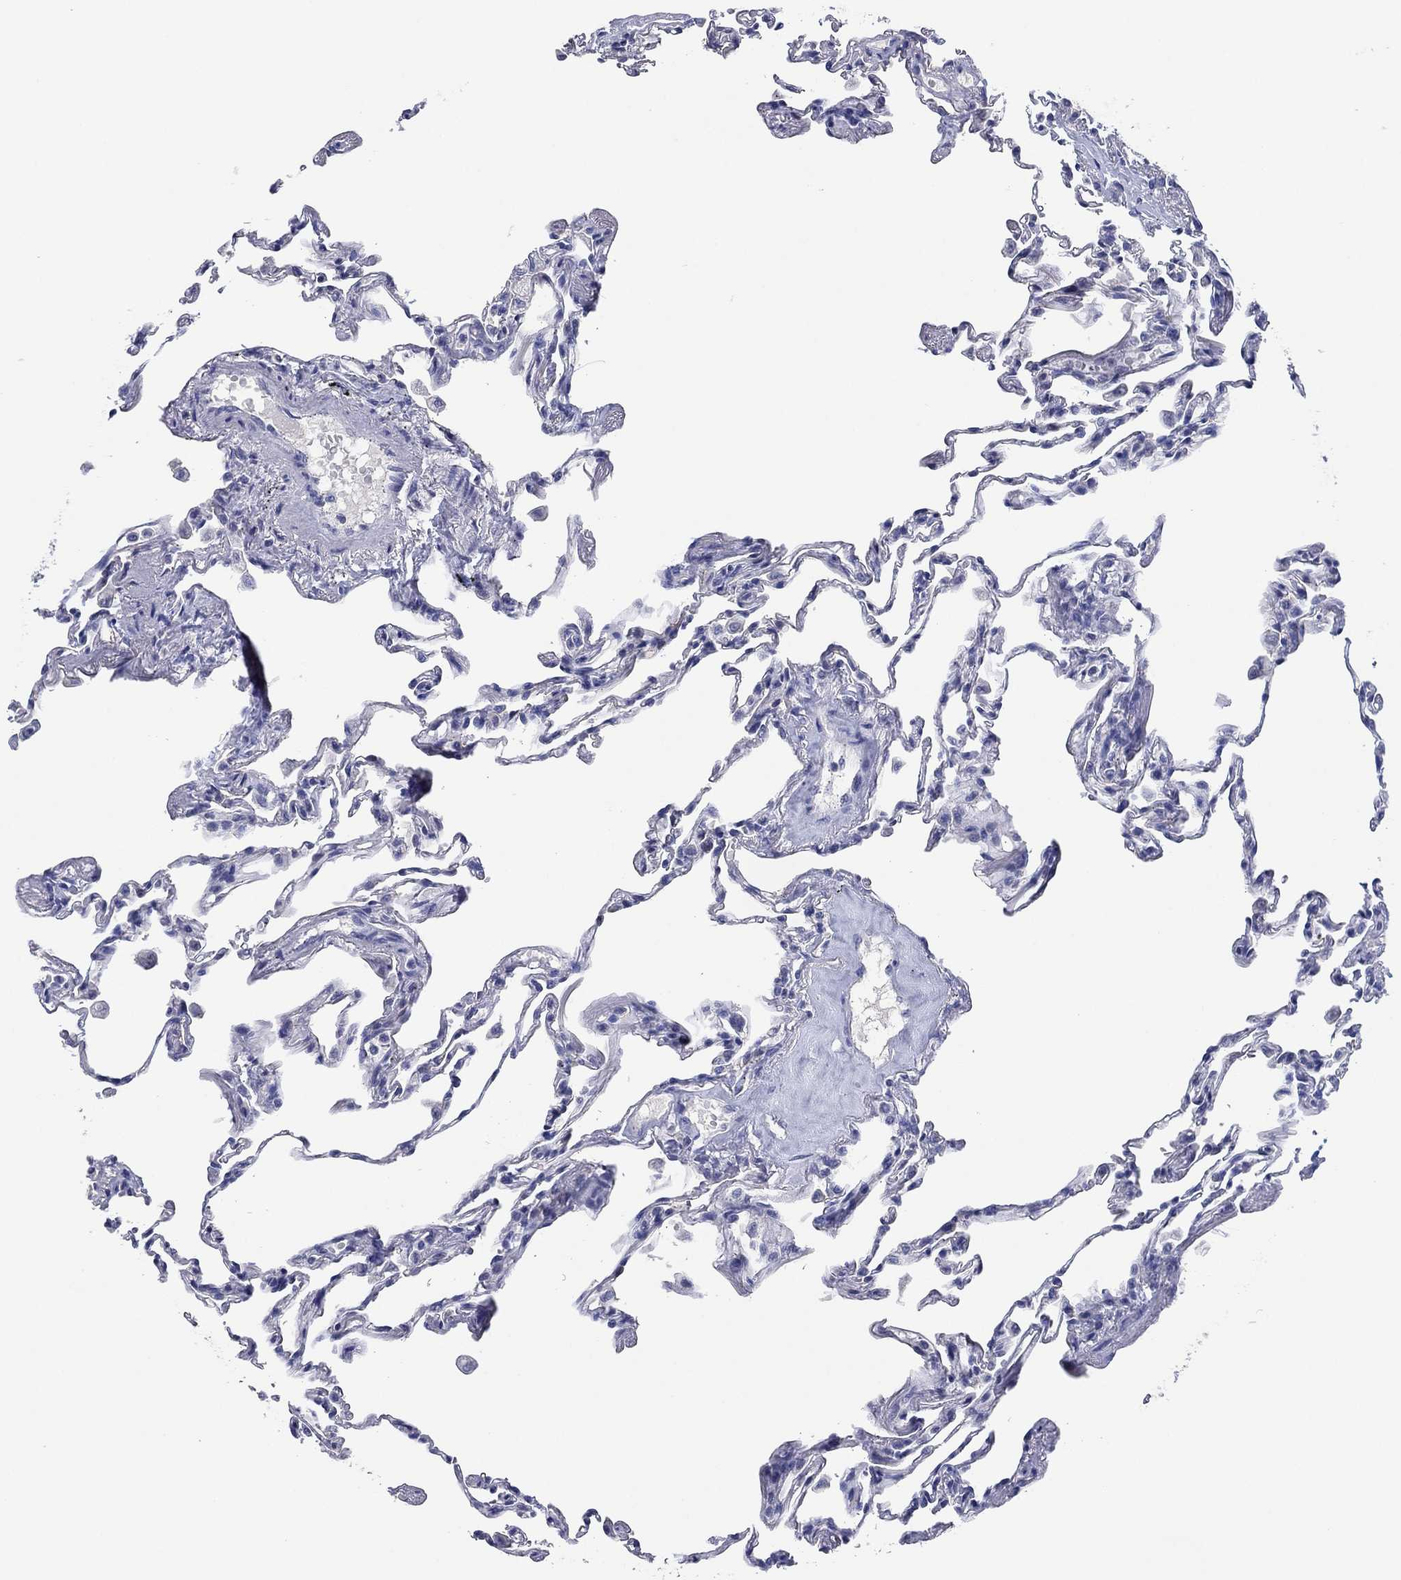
{"staining": {"intensity": "negative", "quantity": "none", "location": "none"}, "tissue": "lung", "cell_type": "Alveolar cells", "image_type": "normal", "snomed": [{"axis": "morphology", "description": "Normal tissue, NOS"}, {"axis": "topography", "description": "Lung"}], "caption": "IHC histopathology image of unremarkable human lung stained for a protein (brown), which displays no expression in alveolar cells. (Stains: DAB immunohistochemistry with hematoxylin counter stain, Microscopy: brightfield microscopy at high magnification).", "gene": "POU5F1", "patient": {"sex": "female", "age": 57}}